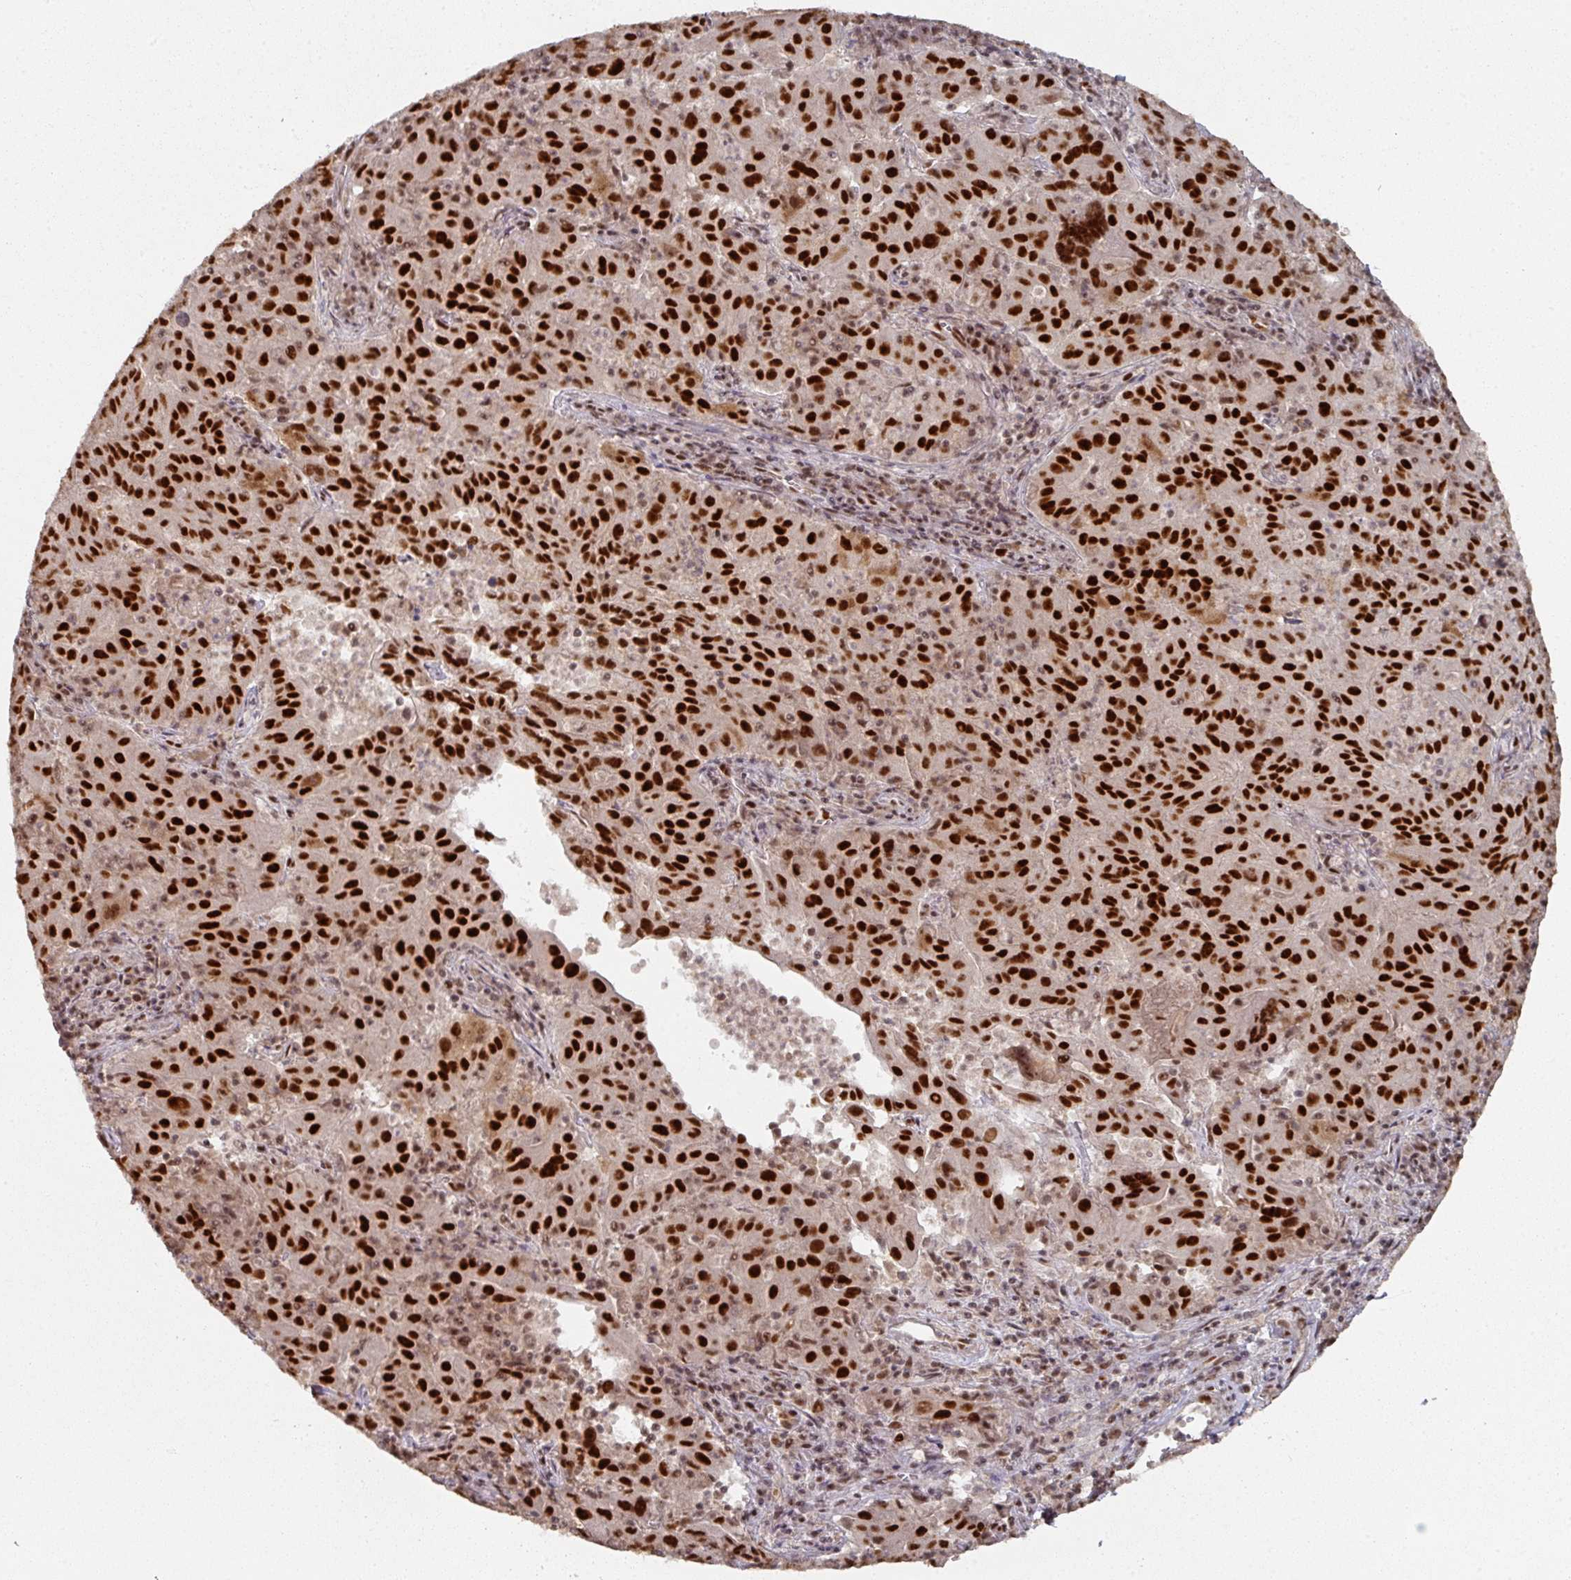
{"staining": {"intensity": "strong", "quantity": ">75%", "location": "nuclear"}, "tissue": "pancreatic cancer", "cell_type": "Tumor cells", "image_type": "cancer", "snomed": [{"axis": "morphology", "description": "Adenocarcinoma, NOS"}, {"axis": "topography", "description": "Pancreas"}], "caption": "Strong nuclear protein expression is present in about >75% of tumor cells in adenocarcinoma (pancreatic).", "gene": "MEPCE", "patient": {"sex": "male", "age": 63}}